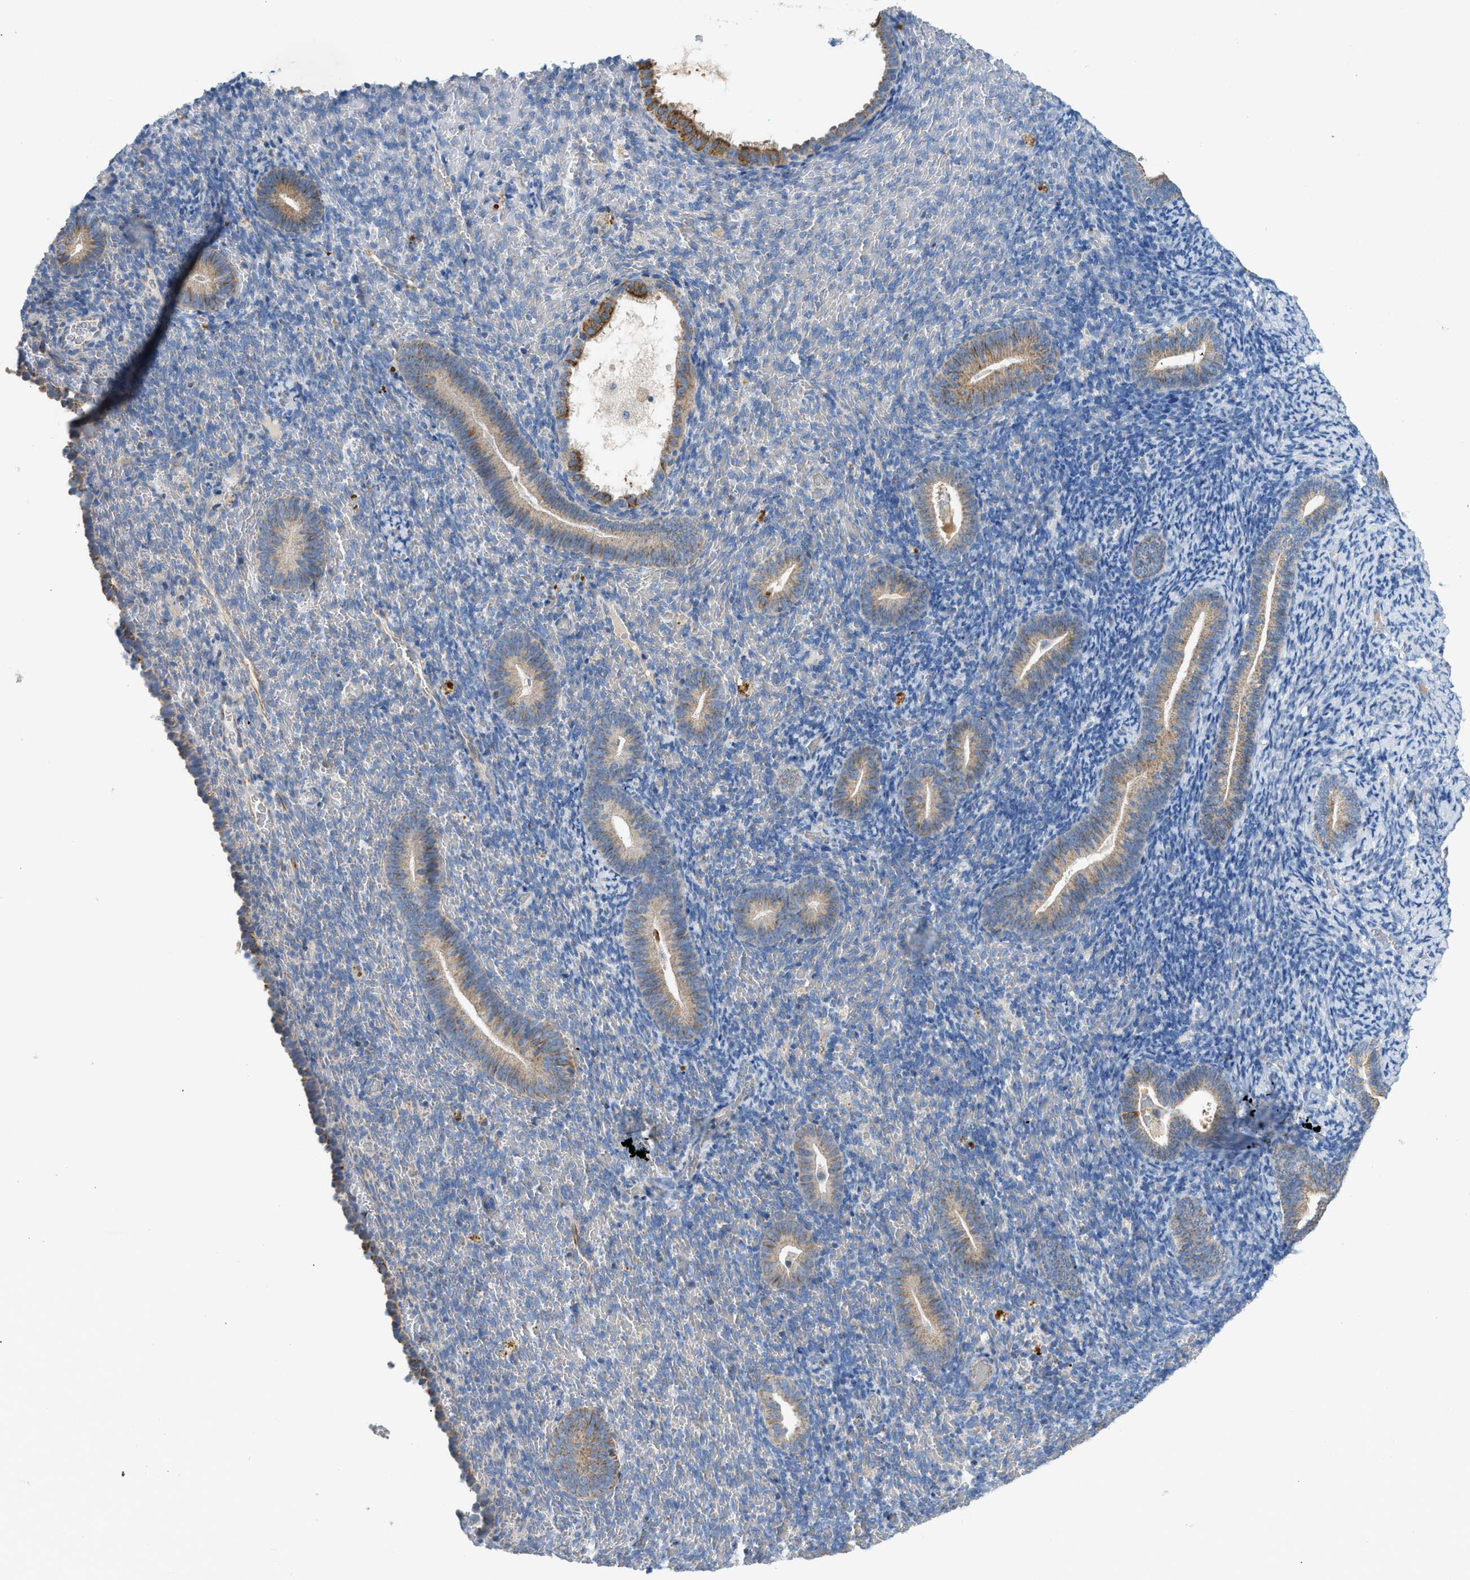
{"staining": {"intensity": "negative", "quantity": "none", "location": "none"}, "tissue": "endometrium", "cell_type": "Cells in endometrial stroma", "image_type": "normal", "snomed": [{"axis": "morphology", "description": "Normal tissue, NOS"}, {"axis": "topography", "description": "Endometrium"}], "caption": "Cells in endometrial stroma show no significant protein positivity in normal endometrium.", "gene": "GOT2", "patient": {"sex": "female", "age": 51}}